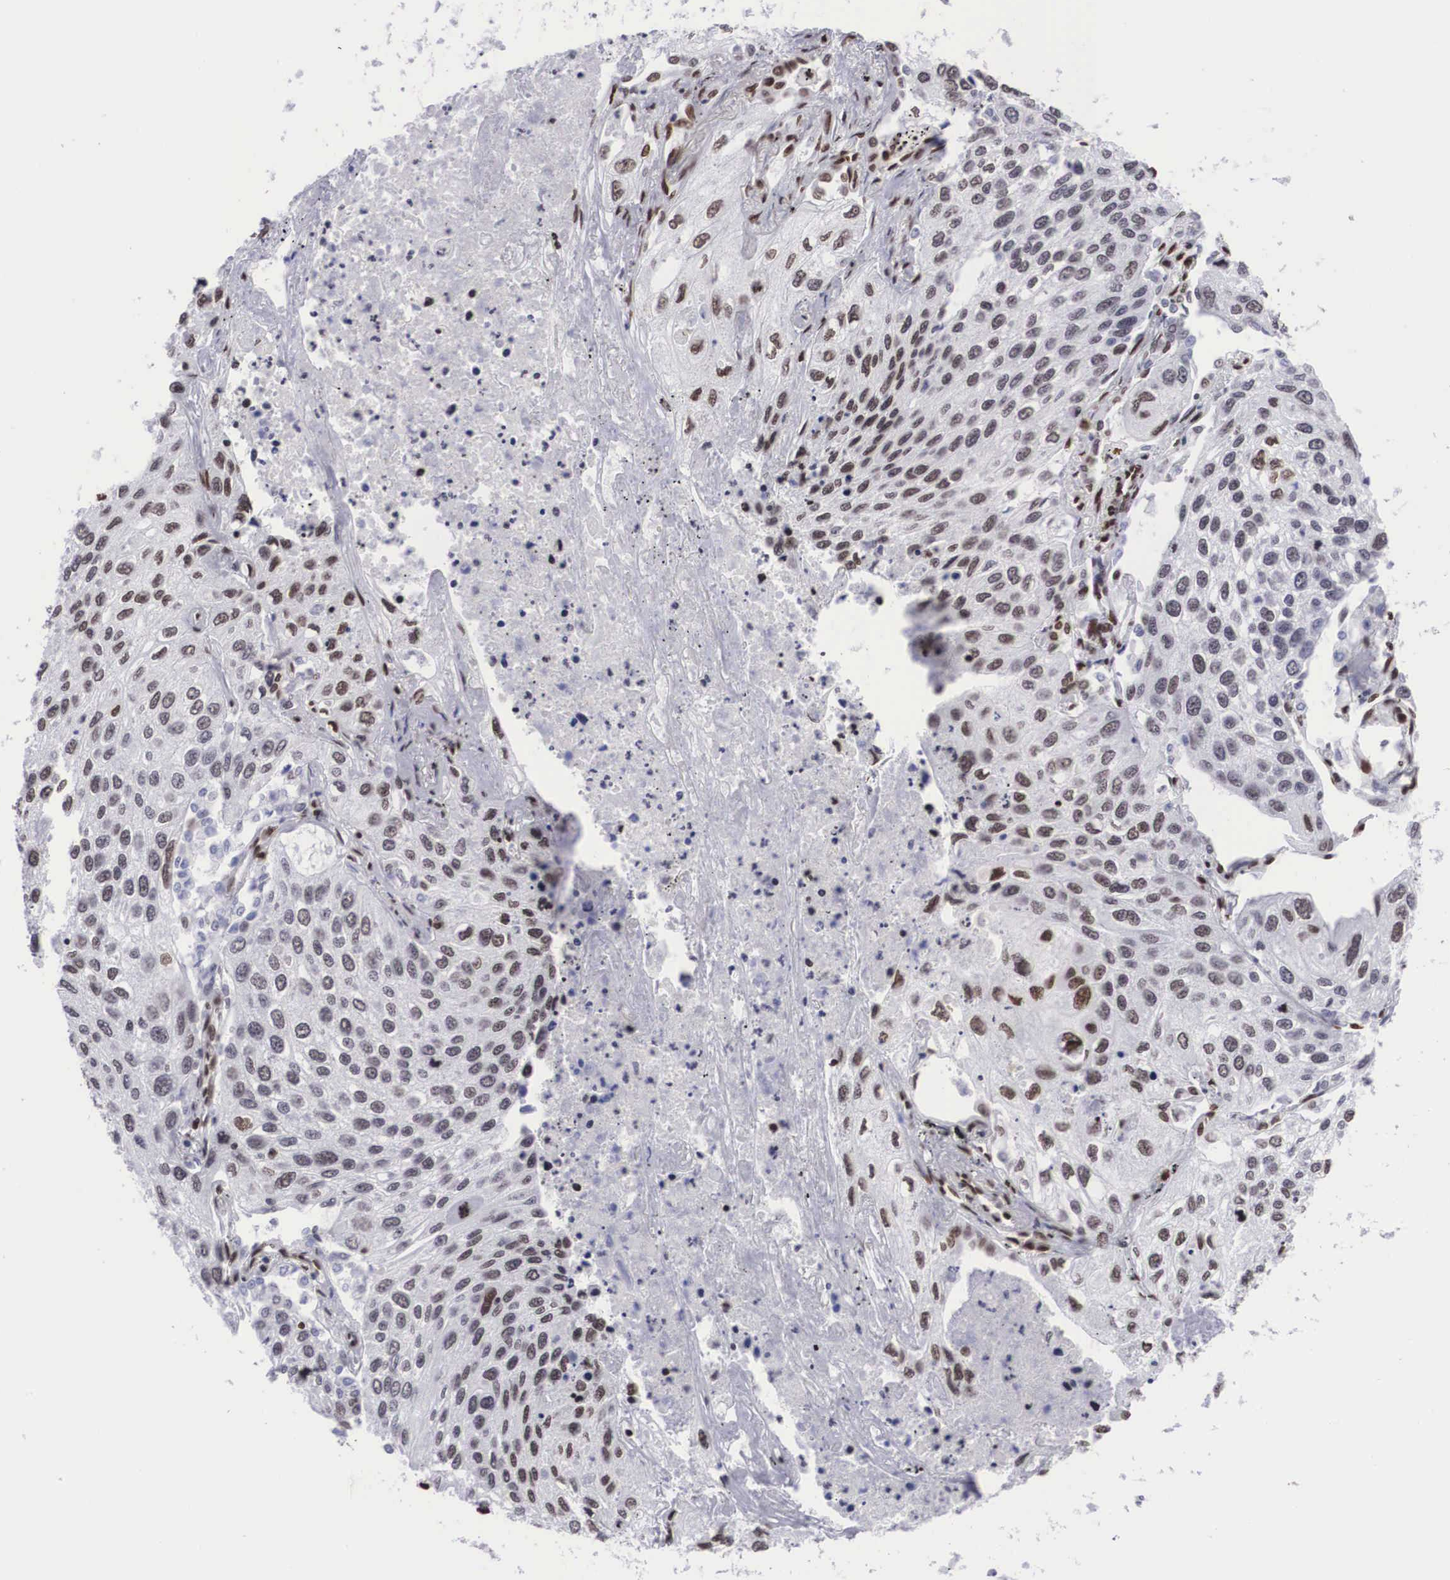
{"staining": {"intensity": "moderate", "quantity": ">75%", "location": "nuclear"}, "tissue": "lung cancer", "cell_type": "Tumor cells", "image_type": "cancer", "snomed": [{"axis": "morphology", "description": "Squamous cell carcinoma, NOS"}, {"axis": "topography", "description": "Lung"}], "caption": "A photomicrograph of lung cancer stained for a protein demonstrates moderate nuclear brown staining in tumor cells. The protein is shown in brown color, while the nuclei are stained blue.", "gene": "MECP2", "patient": {"sex": "male", "age": 75}}